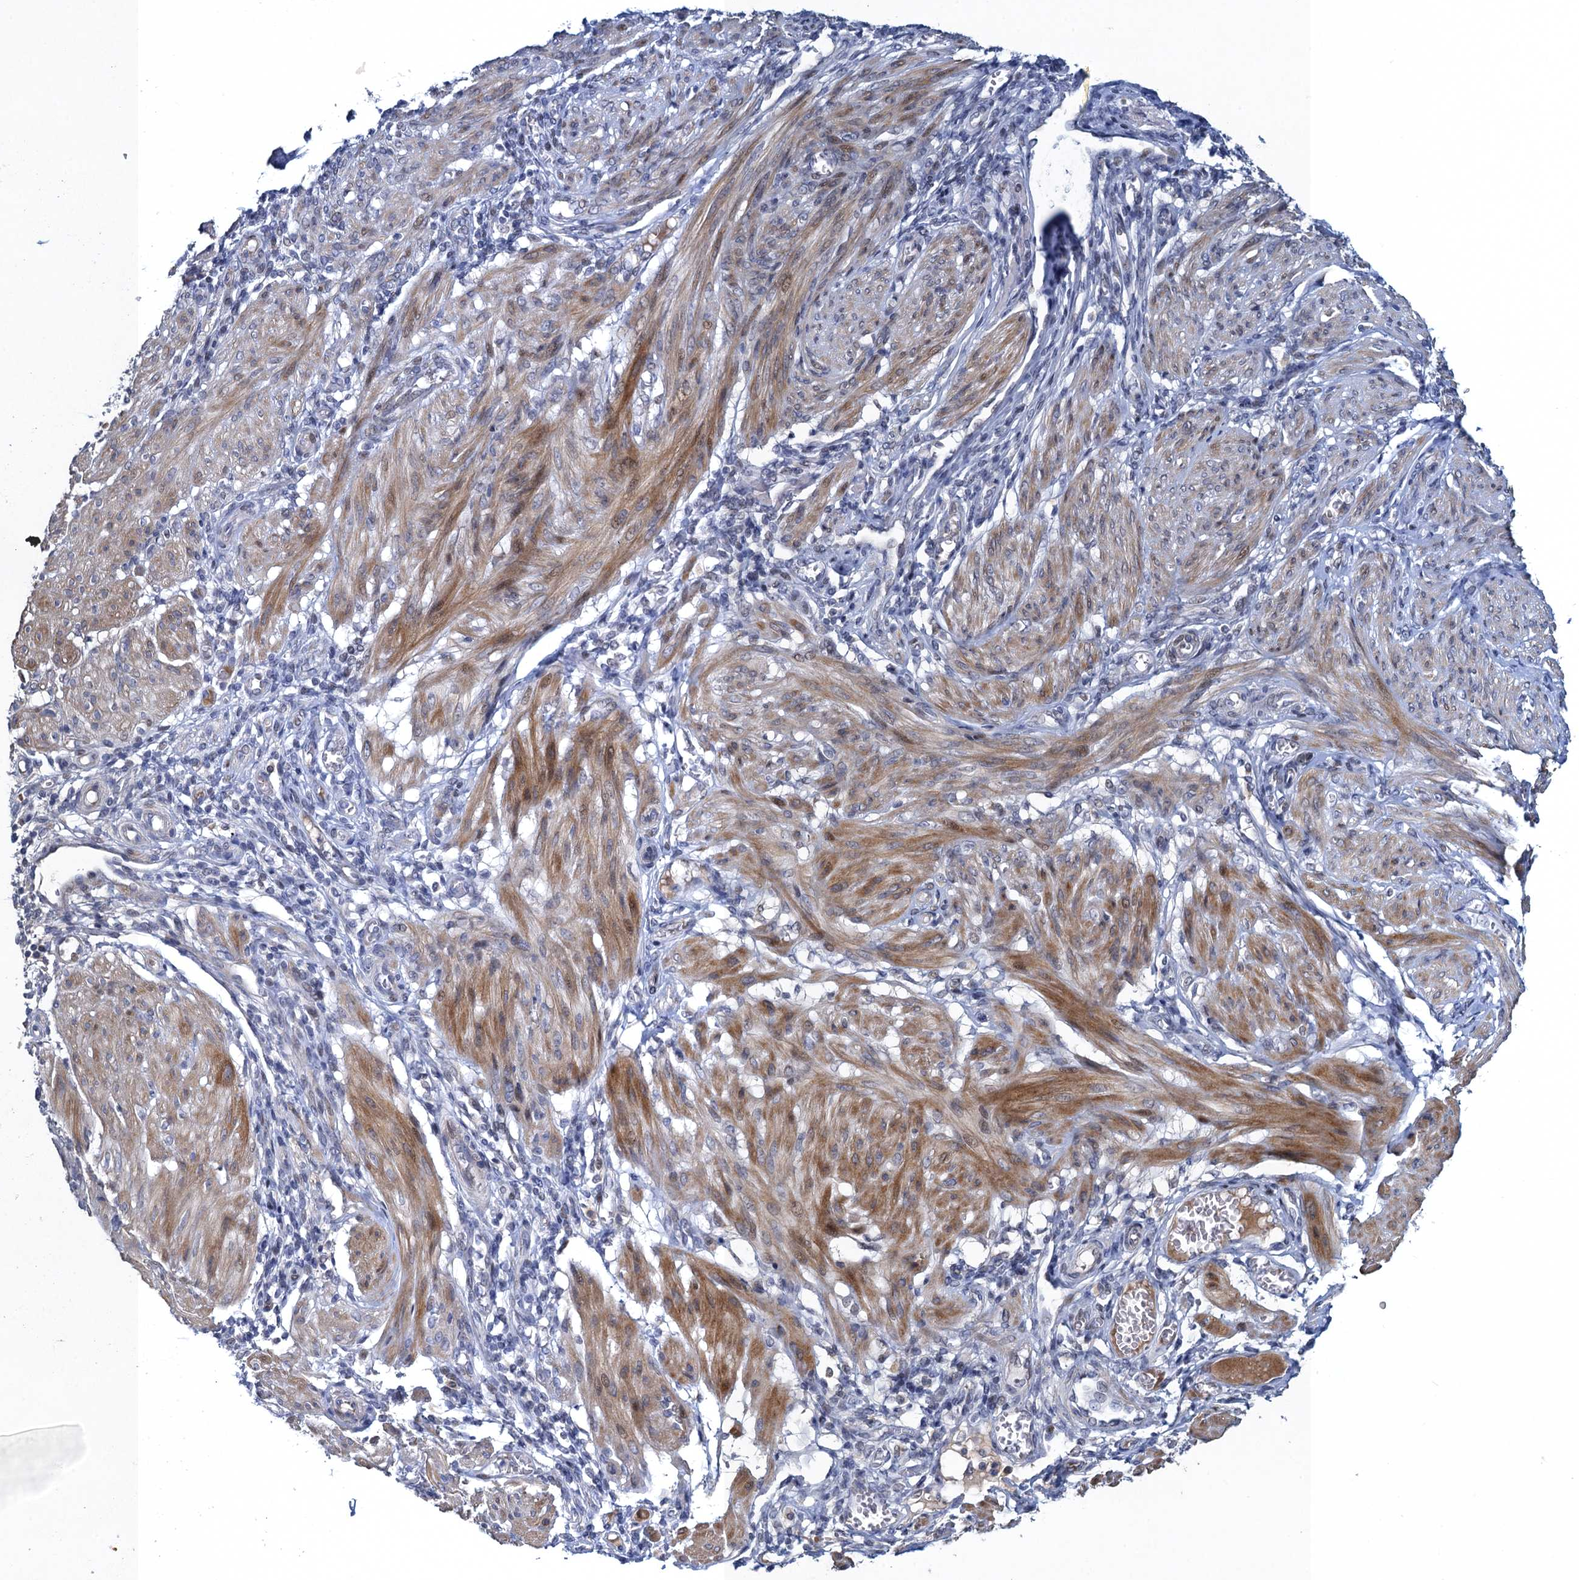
{"staining": {"intensity": "moderate", "quantity": ">75%", "location": "cytoplasmic/membranous"}, "tissue": "smooth muscle", "cell_type": "Smooth muscle cells", "image_type": "normal", "snomed": [{"axis": "morphology", "description": "Normal tissue, NOS"}, {"axis": "topography", "description": "Smooth muscle"}], "caption": "Immunohistochemical staining of benign human smooth muscle shows moderate cytoplasmic/membranous protein expression in approximately >75% of smooth muscle cells. (DAB IHC, brown staining for protein, blue staining for nuclei).", "gene": "ATOSA", "patient": {"sex": "female", "age": 39}}